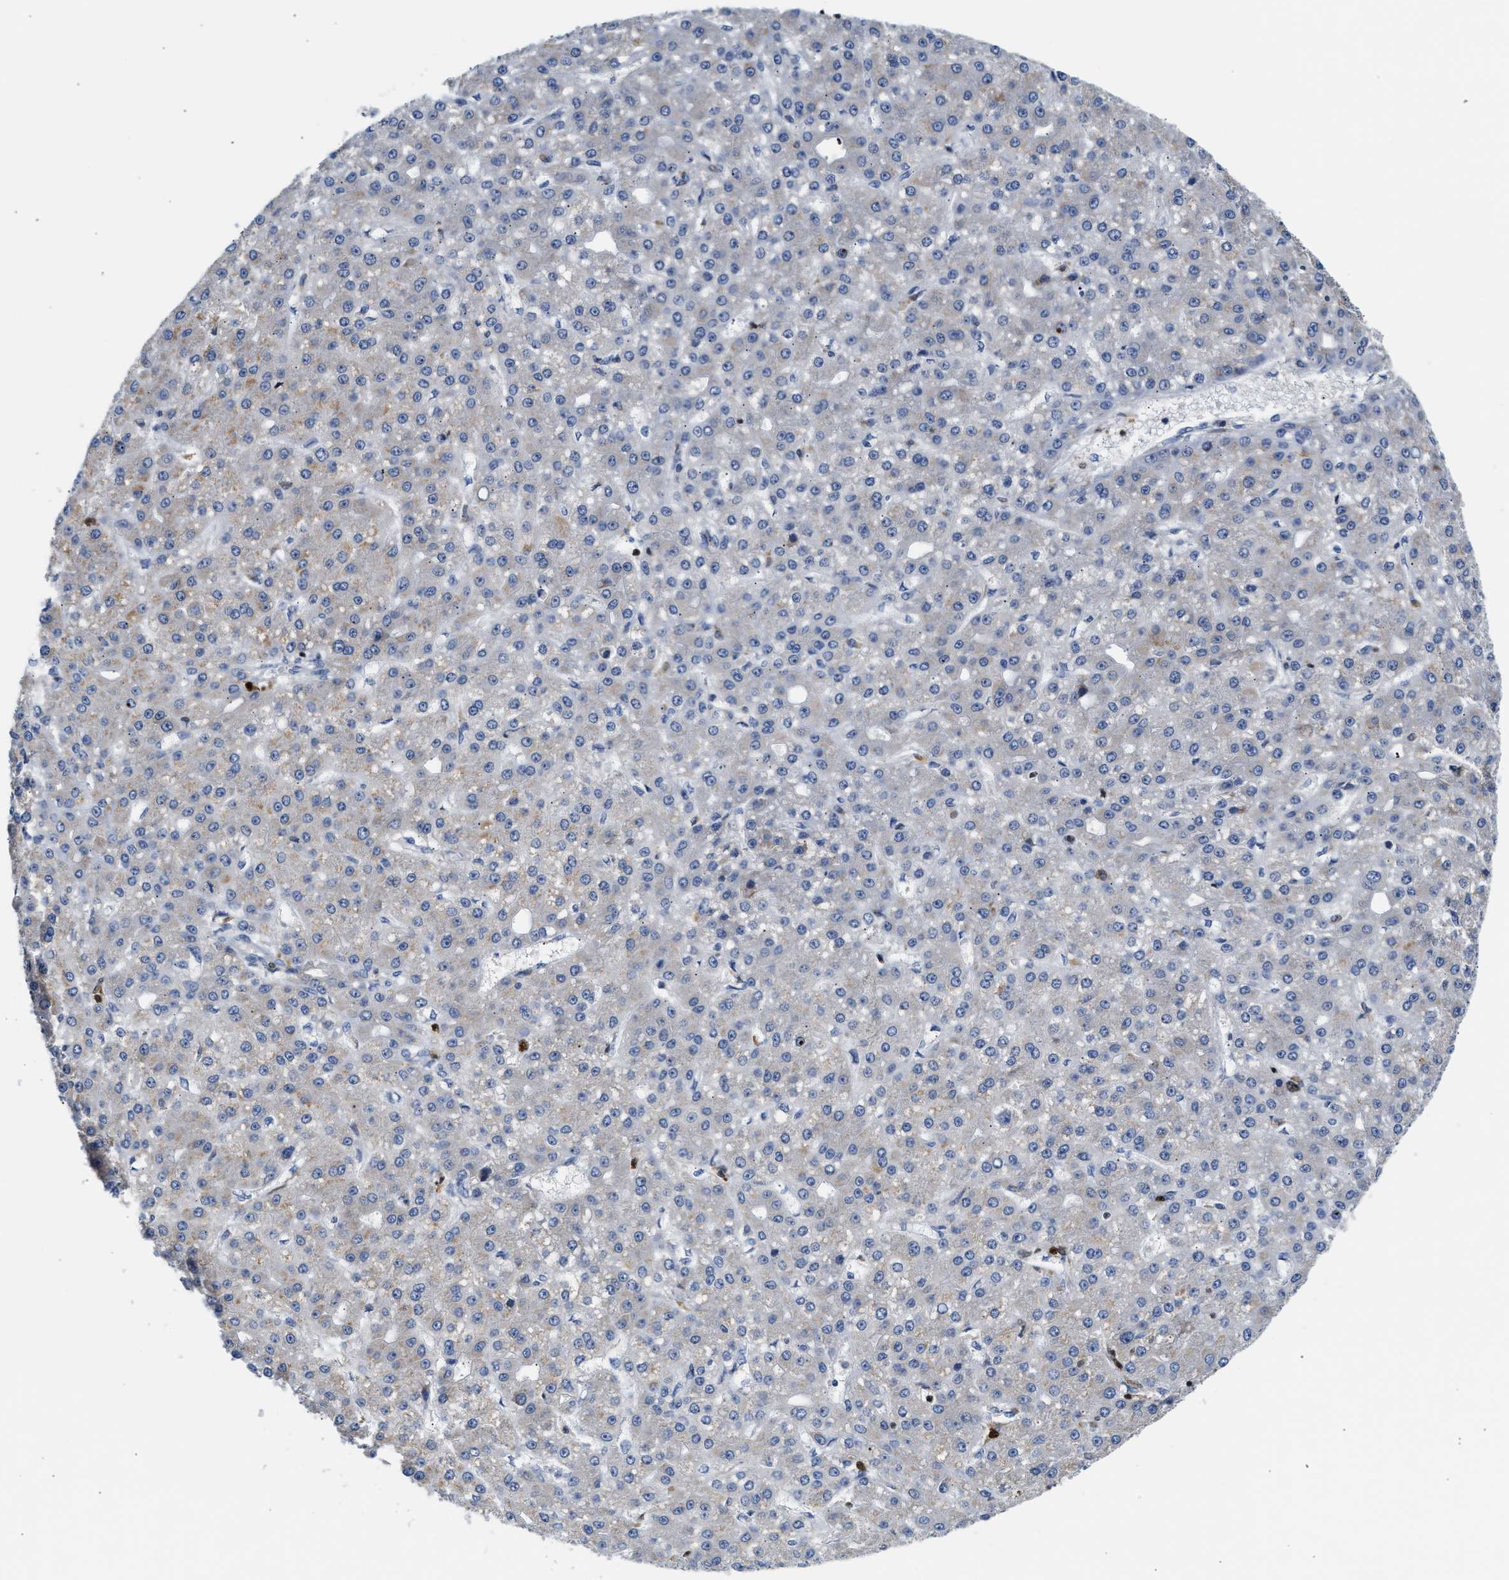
{"staining": {"intensity": "weak", "quantity": "<25%", "location": "cytoplasmic/membranous"}, "tissue": "liver cancer", "cell_type": "Tumor cells", "image_type": "cancer", "snomed": [{"axis": "morphology", "description": "Carcinoma, Hepatocellular, NOS"}, {"axis": "topography", "description": "Liver"}], "caption": "Tumor cells show no significant protein positivity in liver cancer.", "gene": "SLIT2", "patient": {"sex": "male", "age": 67}}